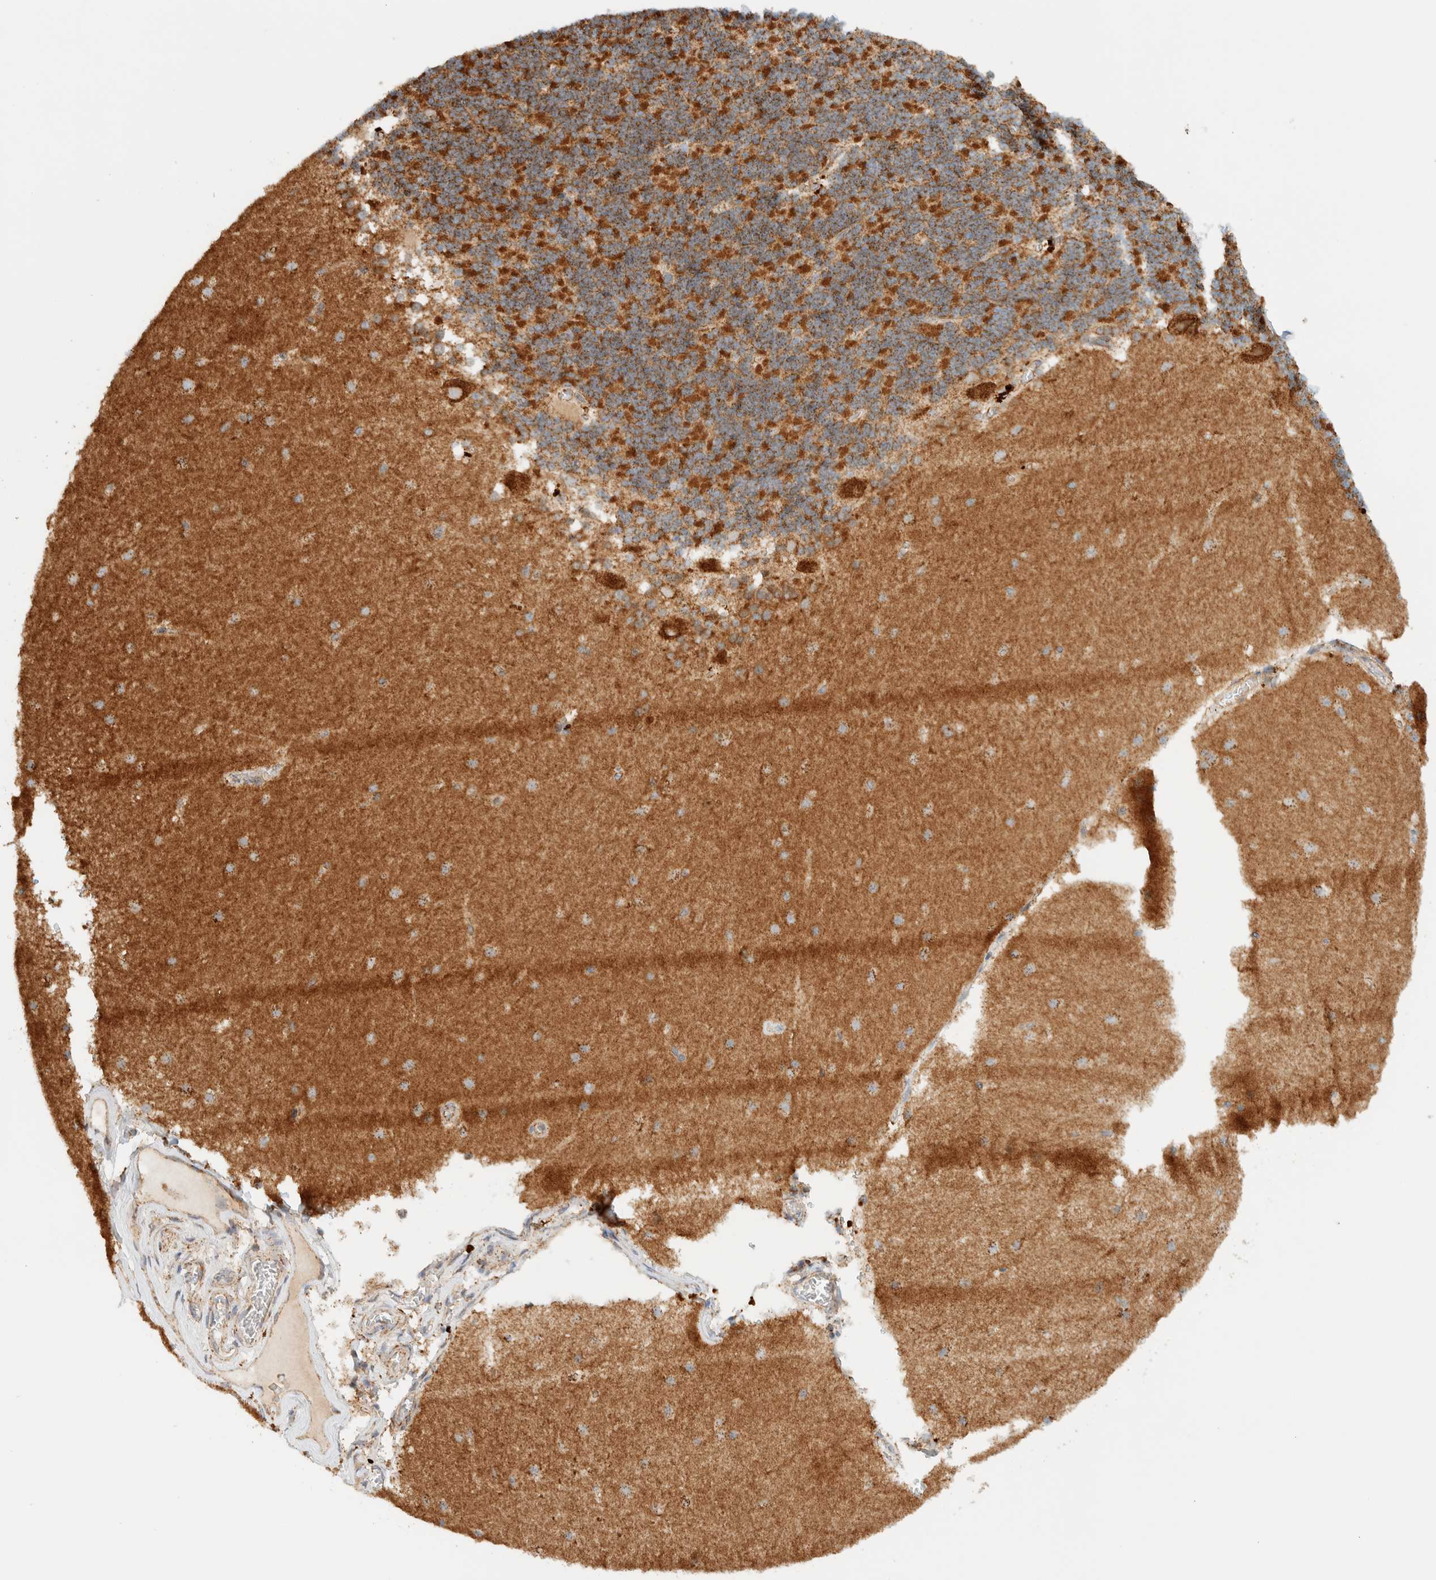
{"staining": {"intensity": "strong", "quantity": ">75%", "location": "cytoplasmic/membranous"}, "tissue": "cerebellum", "cell_type": "Cells in granular layer", "image_type": "normal", "snomed": [{"axis": "morphology", "description": "Normal tissue, NOS"}, {"axis": "topography", "description": "Cerebellum"}], "caption": "This histopathology image reveals normal cerebellum stained with IHC to label a protein in brown. The cytoplasmic/membranous of cells in granular layer show strong positivity for the protein. Nuclei are counter-stained blue.", "gene": "KIFAP3", "patient": {"sex": "female", "age": 19}}